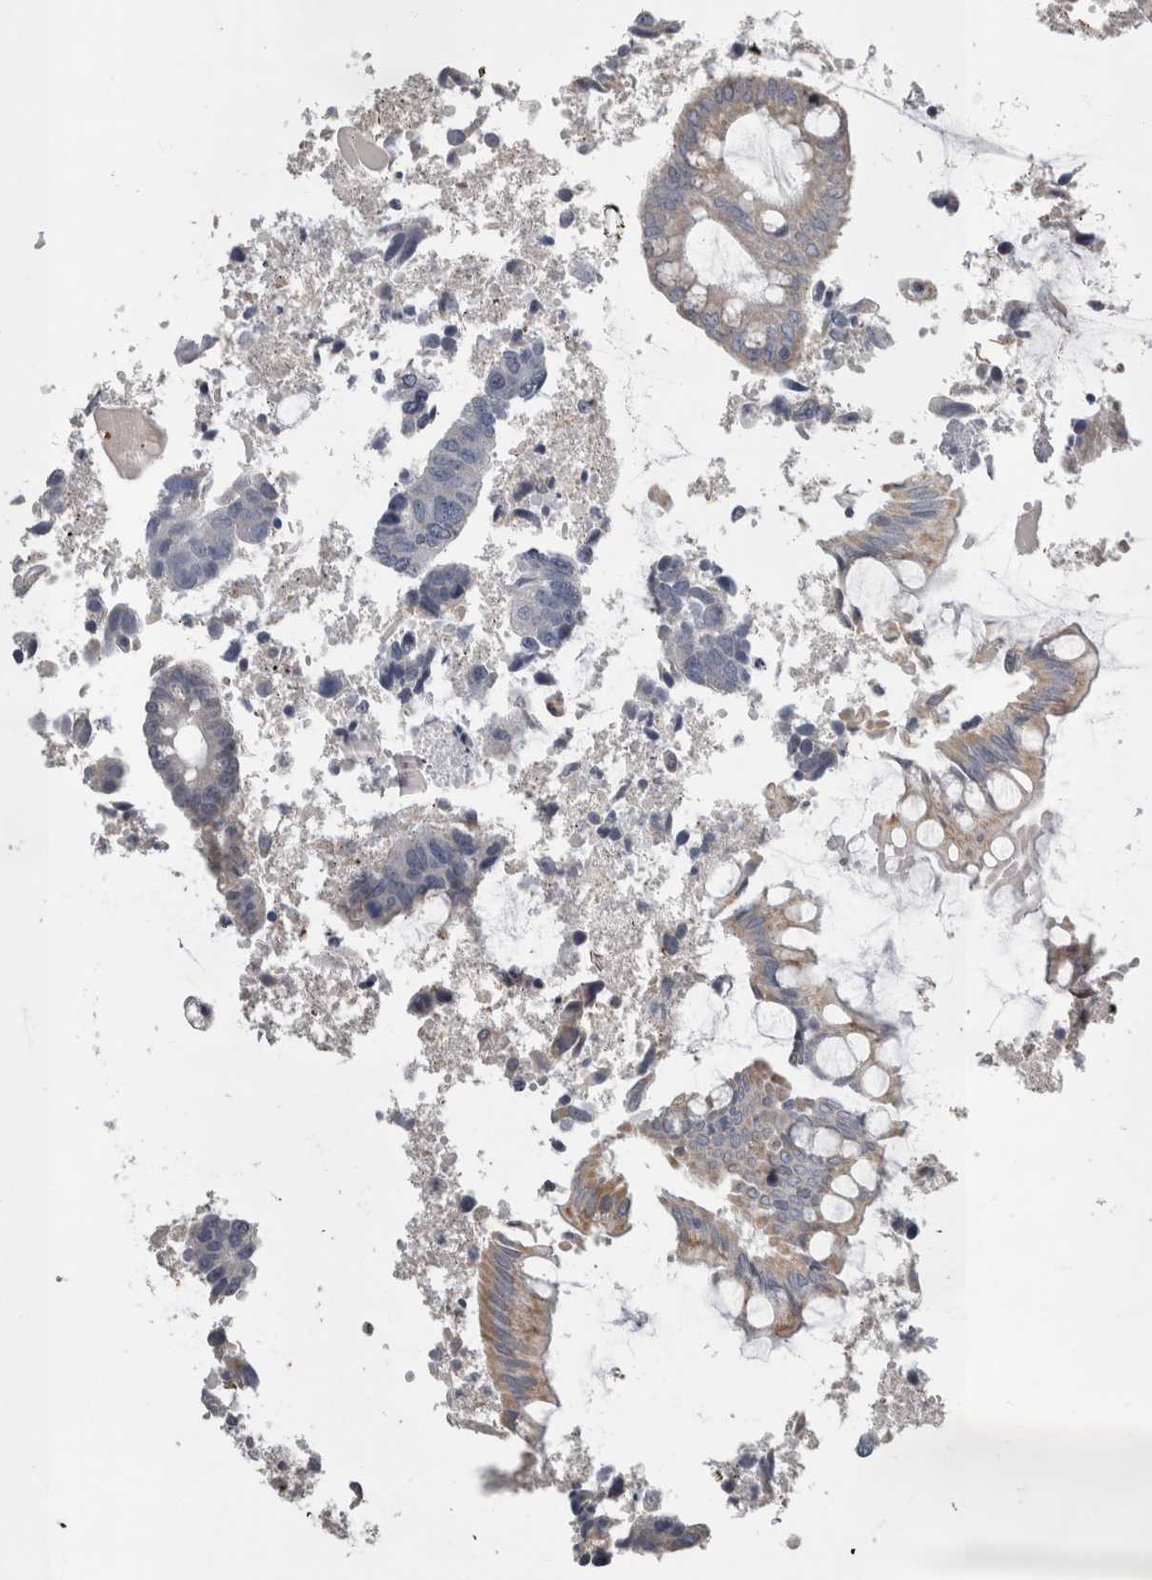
{"staining": {"intensity": "negative", "quantity": "none", "location": "none"}, "tissue": "colorectal cancer", "cell_type": "Tumor cells", "image_type": "cancer", "snomed": [{"axis": "morphology", "description": "Adenocarcinoma, NOS"}, {"axis": "topography", "description": "Rectum"}], "caption": "A high-resolution micrograph shows immunohistochemistry staining of colorectal adenocarcinoma, which demonstrates no significant expression in tumor cells. (DAB (3,3'-diaminobenzidine) IHC, high magnification).", "gene": "DHRS4", "patient": {"sex": "male", "age": 84}}